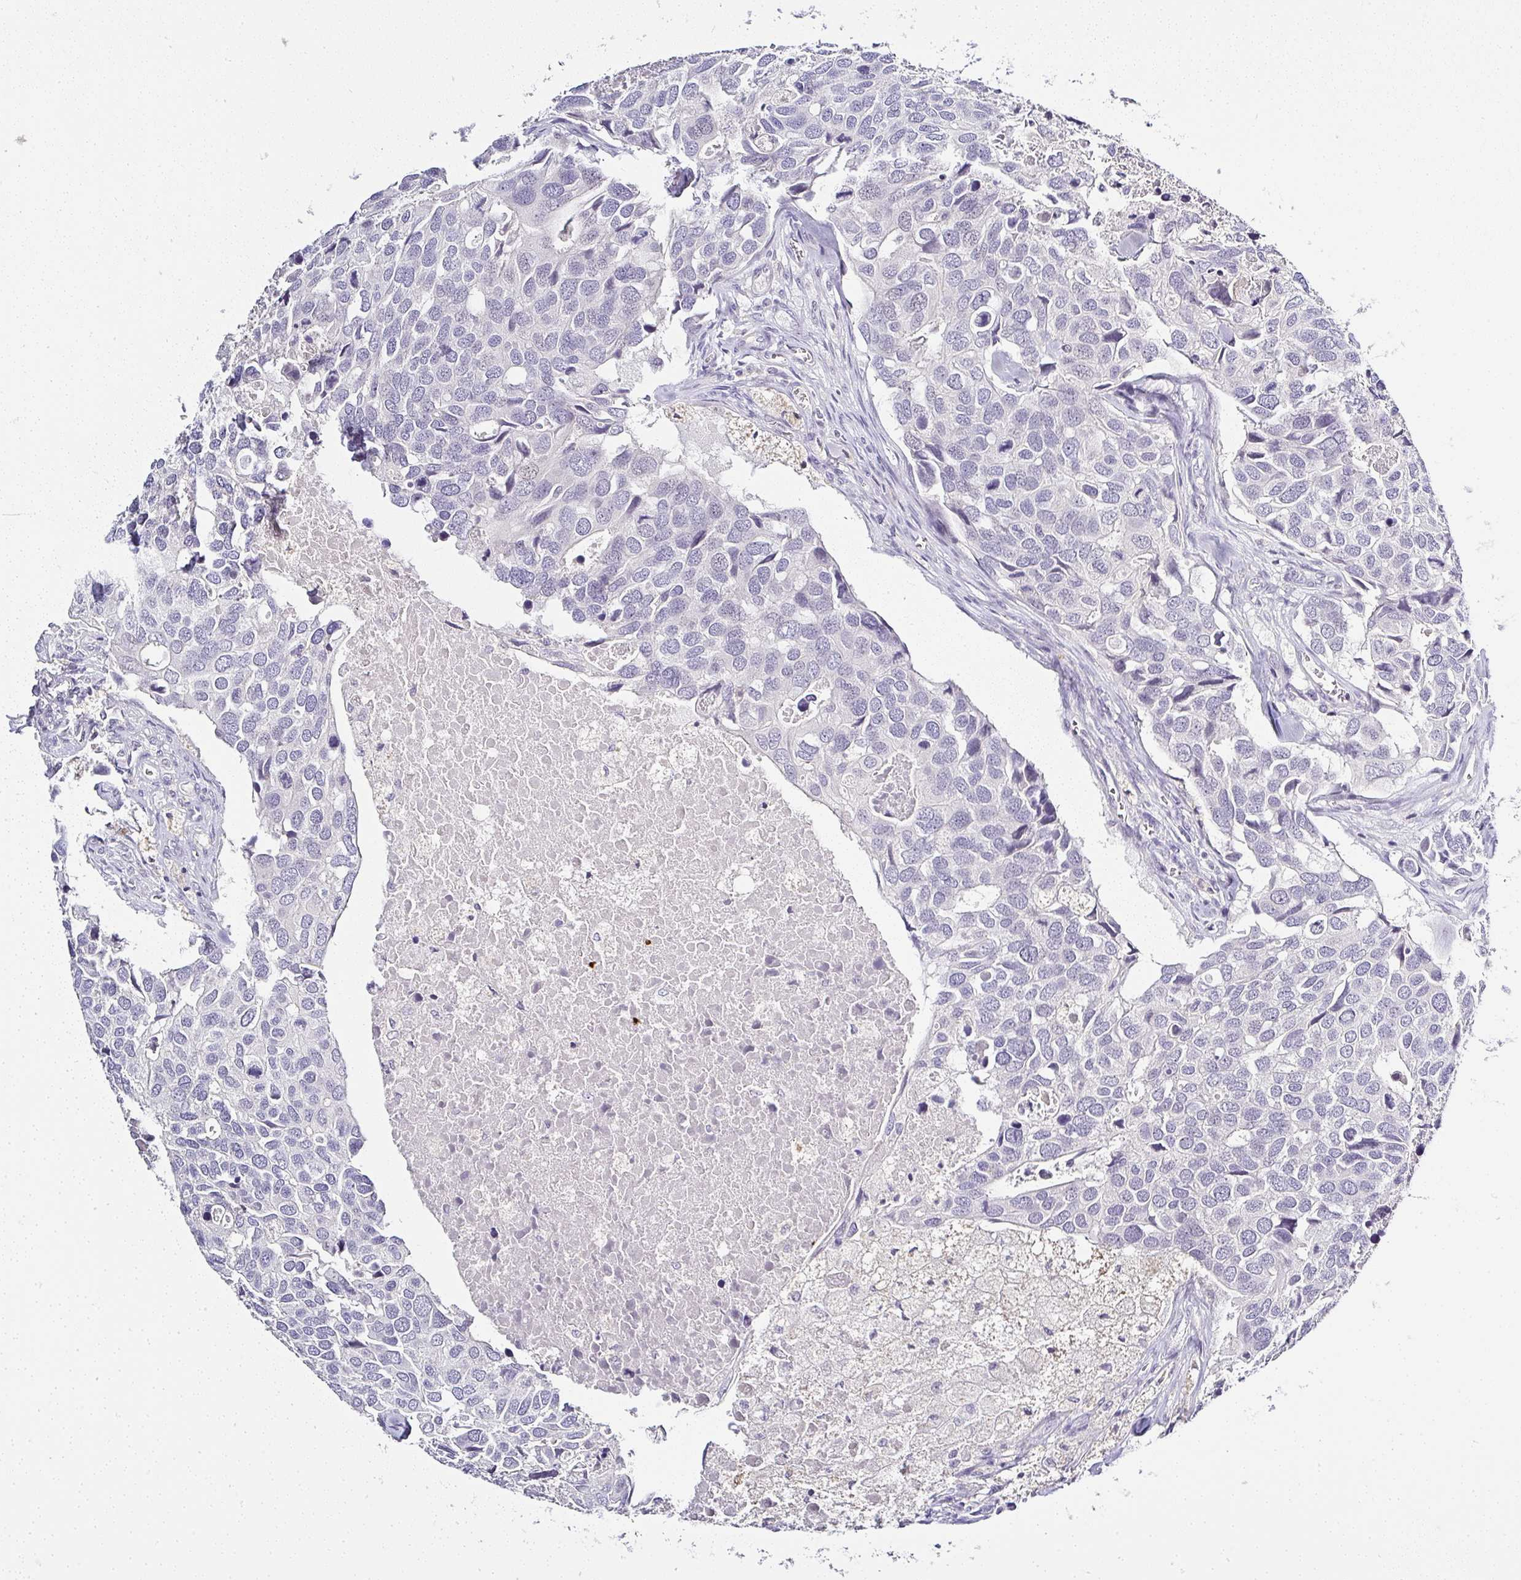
{"staining": {"intensity": "negative", "quantity": "none", "location": "none"}, "tissue": "breast cancer", "cell_type": "Tumor cells", "image_type": "cancer", "snomed": [{"axis": "morphology", "description": "Duct carcinoma"}, {"axis": "topography", "description": "Breast"}], "caption": "DAB (3,3'-diaminobenzidine) immunohistochemical staining of infiltrating ductal carcinoma (breast) shows no significant positivity in tumor cells. Nuclei are stained in blue.", "gene": "SERPINB3", "patient": {"sex": "female", "age": 83}}